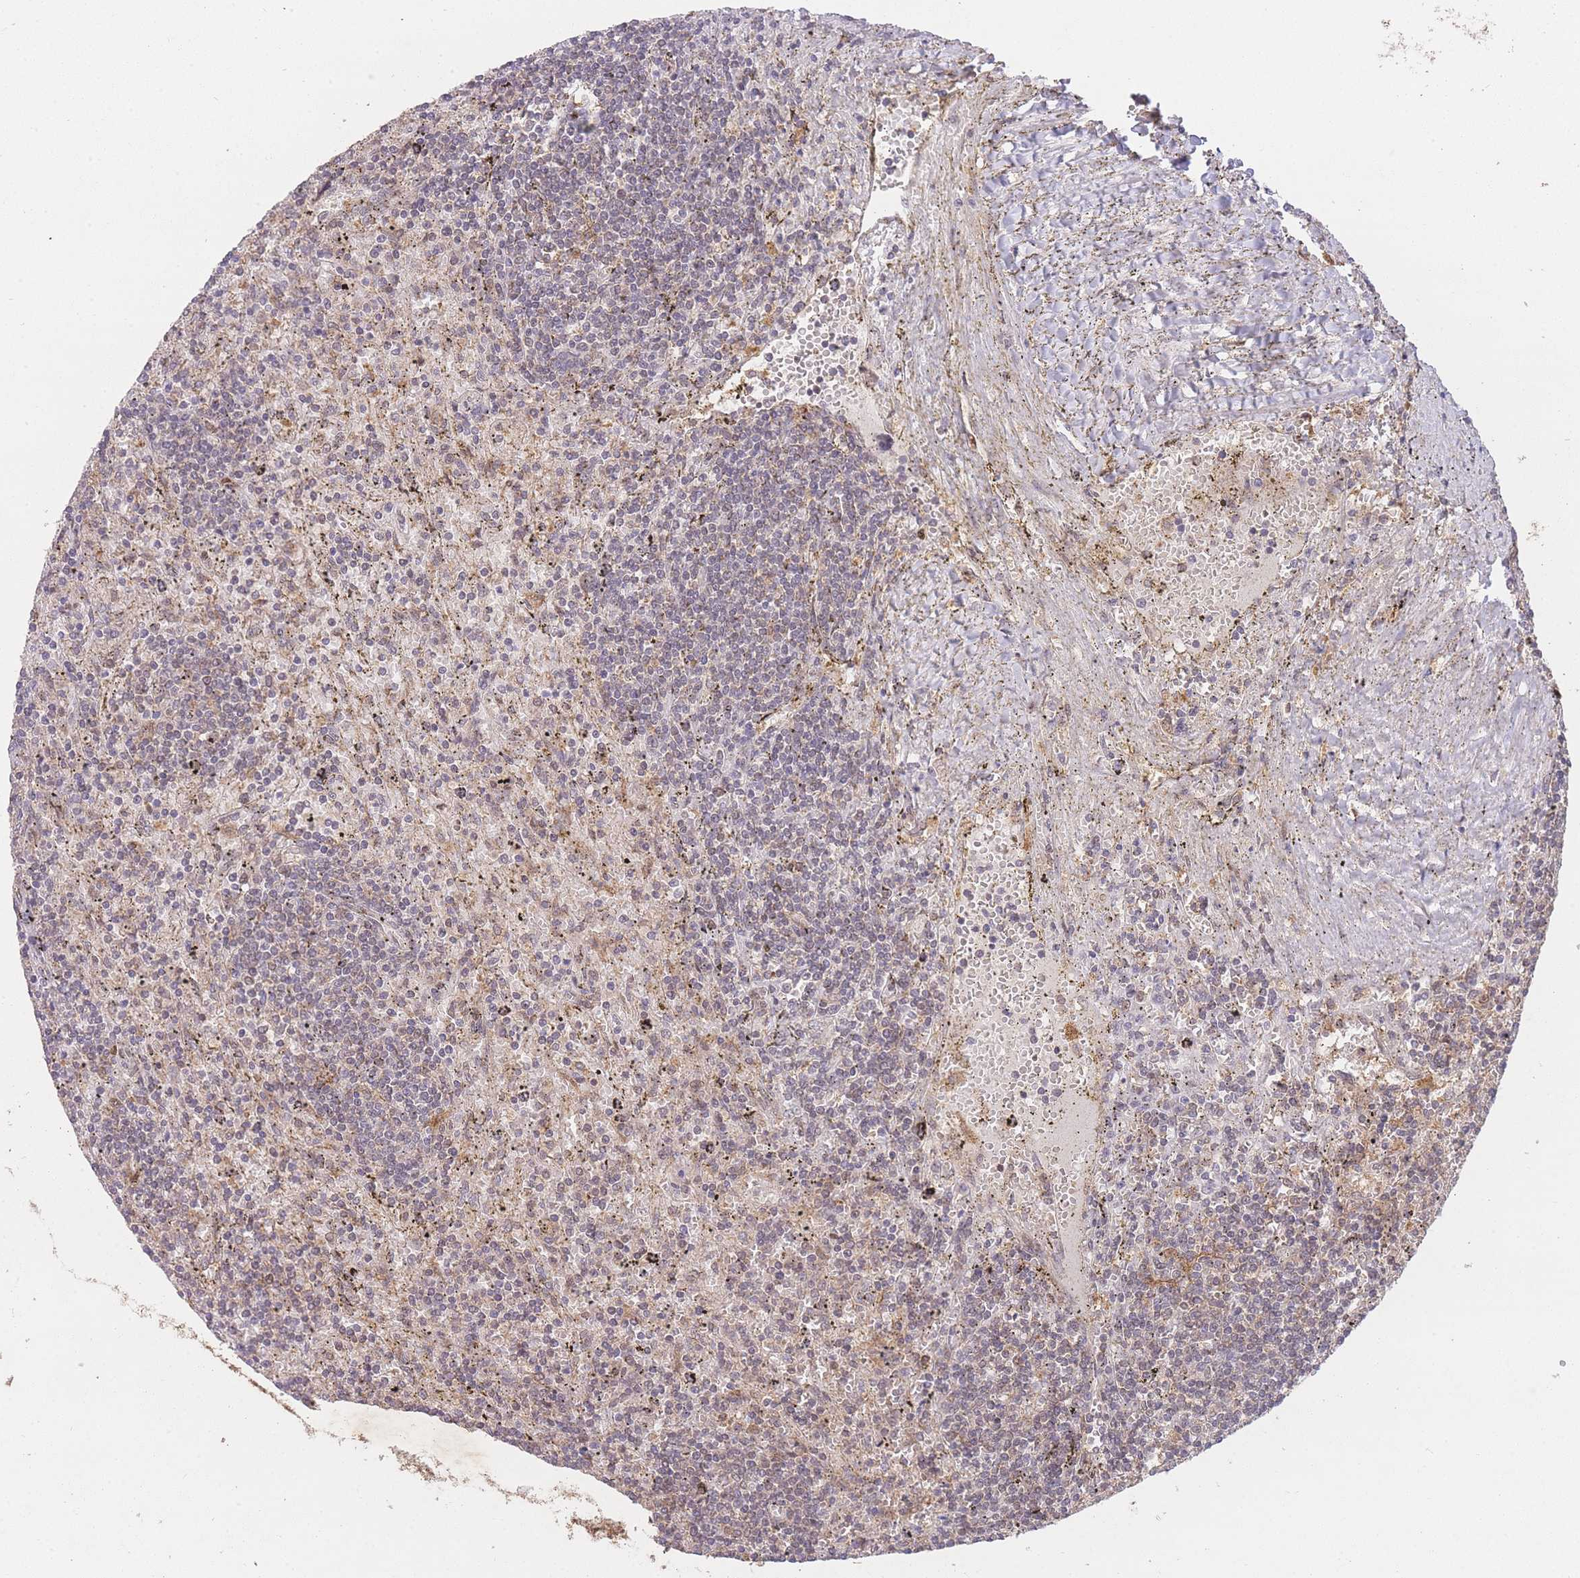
{"staining": {"intensity": "negative", "quantity": "none", "location": "none"}, "tissue": "lymphoma", "cell_type": "Tumor cells", "image_type": "cancer", "snomed": [{"axis": "morphology", "description": "Malignant lymphoma, non-Hodgkin's type, Low grade"}, {"axis": "topography", "description": "Spleen"}], "caption": "Tumor cells show no significant protein expression in lymphoma.", "gene": "RNF144B", "patient": {"sex": "male", "age": 76}}